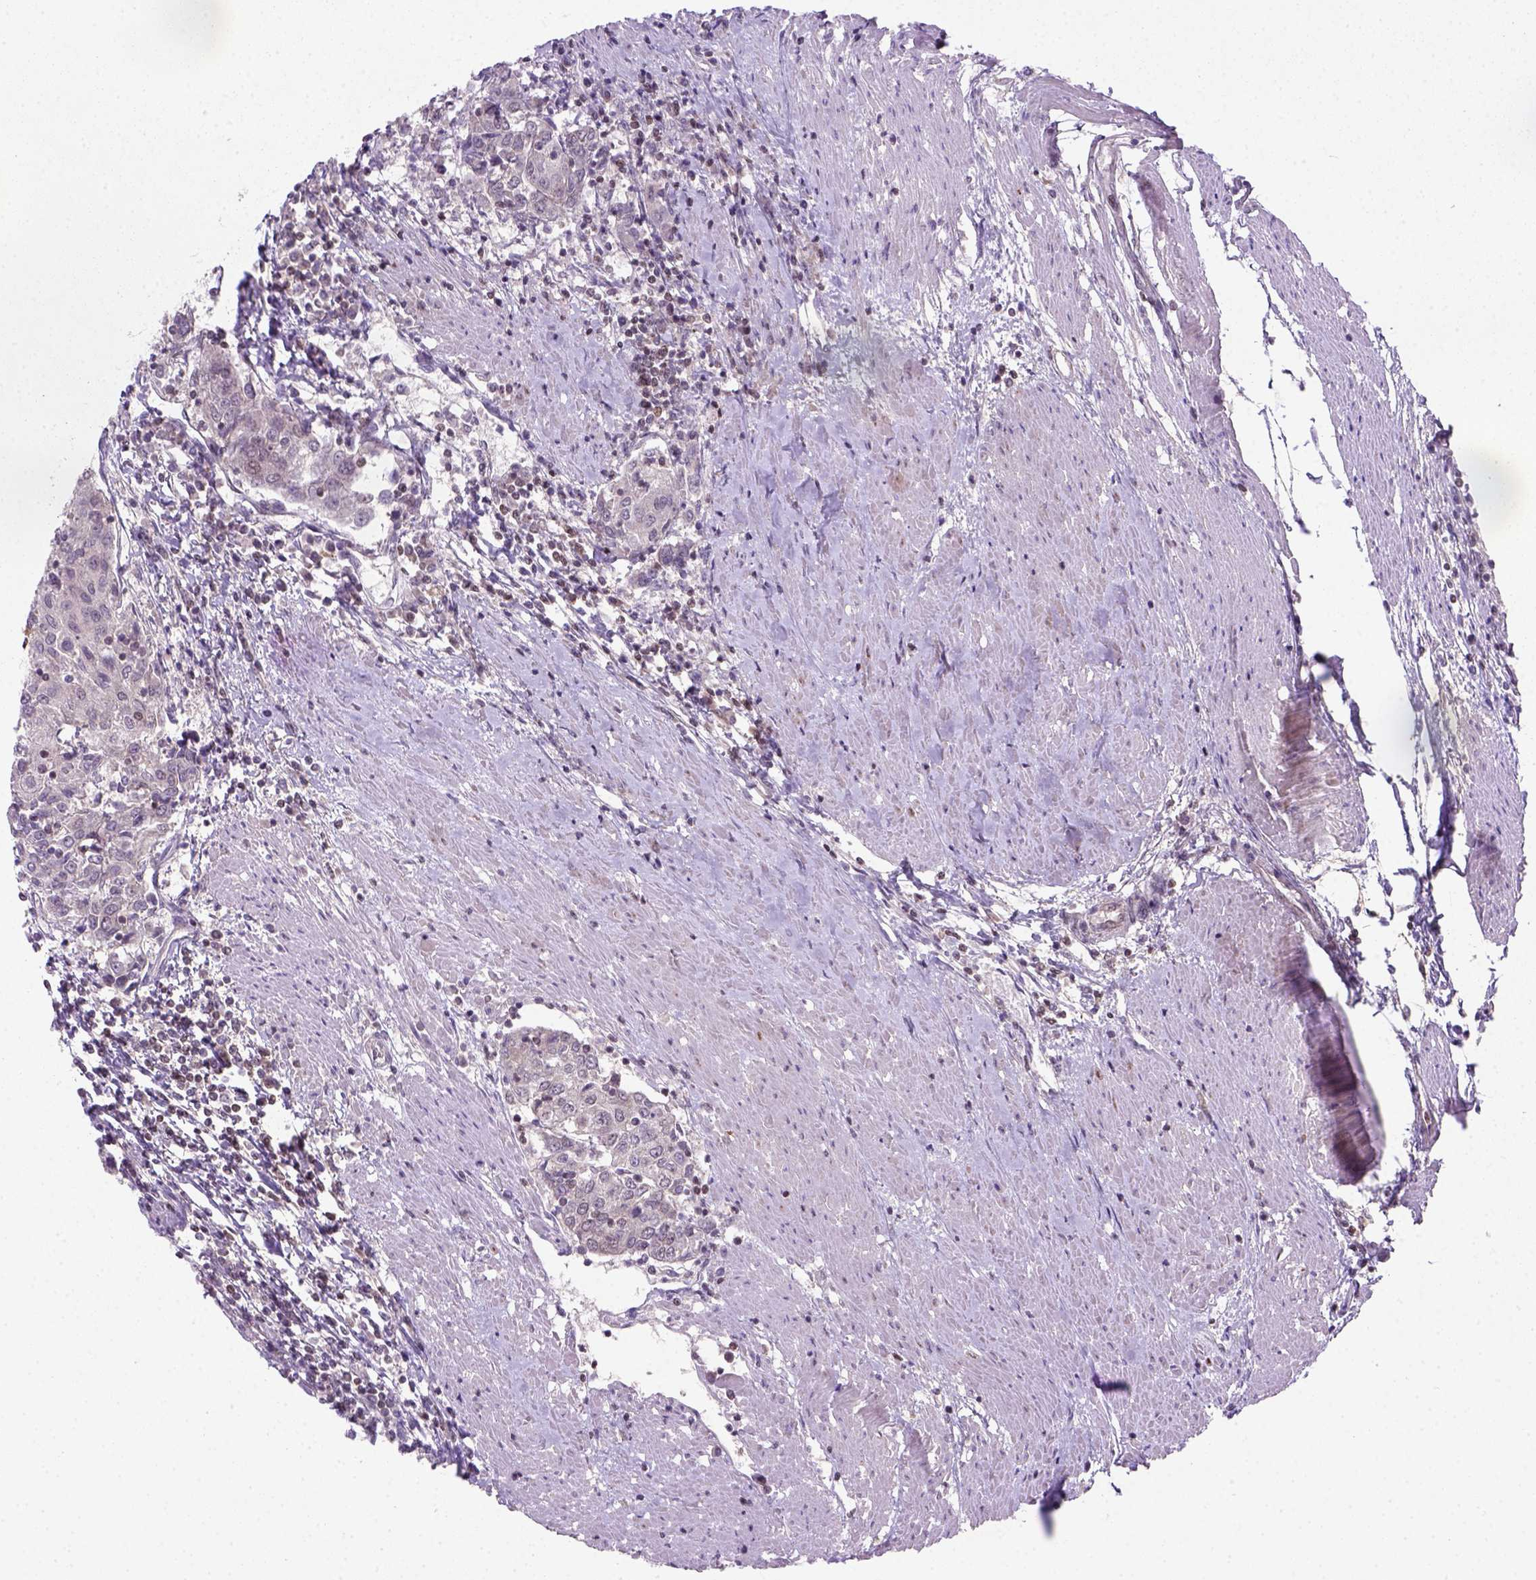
{"staining": {"intensity": "negative", "quantity": "none", "location": "none"}, "tissue": "urothelial cancer", "cell_type": "Tumor cells", "image_type": "cancer", "snomed": [{"axis": "morphology", "description": "Urothelial carcinoma, High grade"}, {"axis": "topography", "description": "Urinary bladder"}], "caption": "Photomicrograph shows no significant protein expression in tumor cells of urothelial cancer.", "gene": "MGMT", "patient": {"sex": "female", "age": 85}}